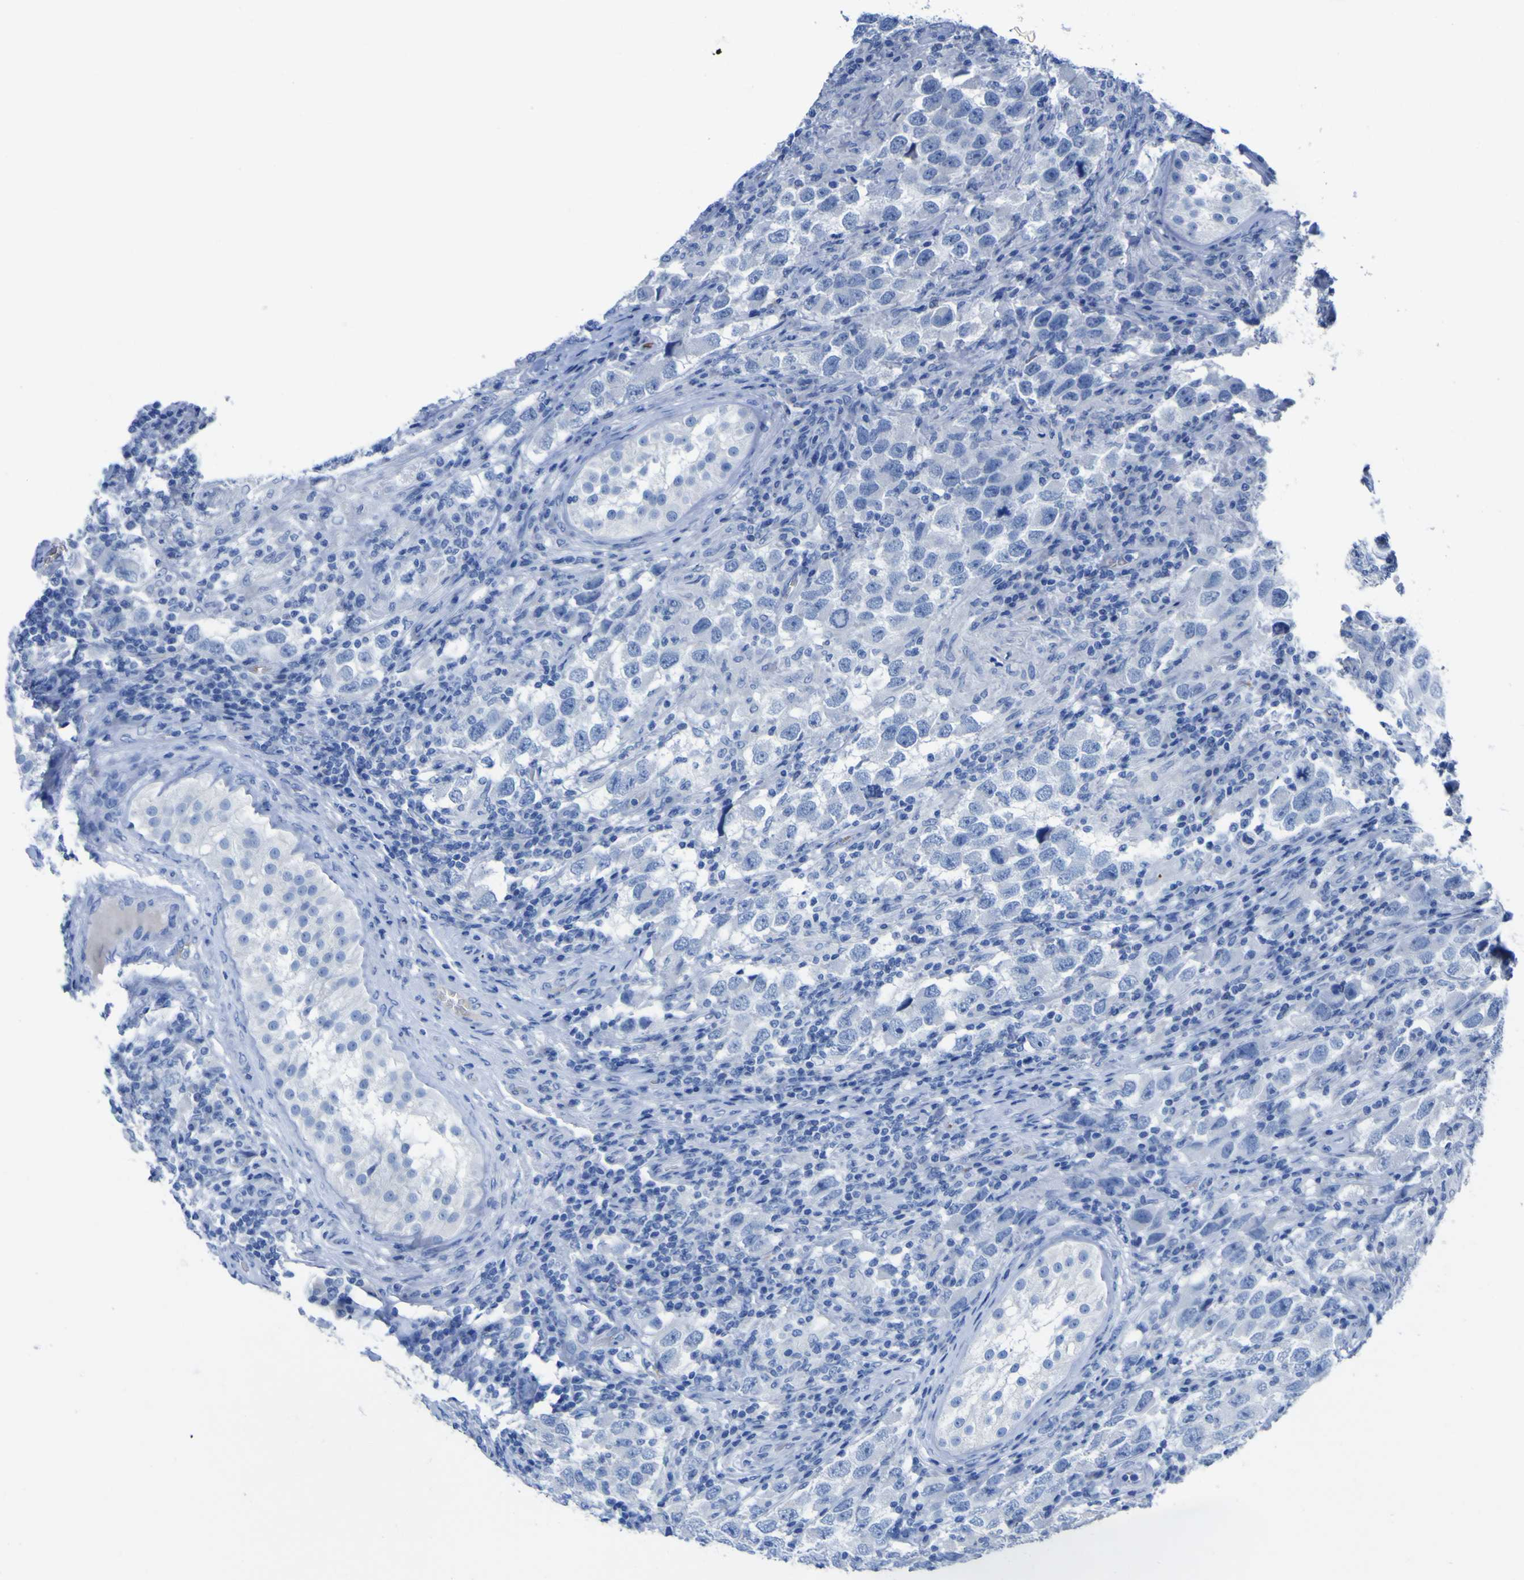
{"staining": {"intensity": "negative", "quantity": "none", "location": "none"}, "tissue": "testis cancer", "cell_type": "Tumor cells", "image_type": "cancer", "snomed": [{"axis": "morphology", "description": "Carcinoma, Embryonal, NOS"}, {"axis": "topography", "description": "Testis"}], "caption": "Testis embryonal carcinoma was stained to show a protein in brown. There is no significant positivity in tumor cells.", "gene": "GCM1", "patient": {"sex": "male", "age": 21}}